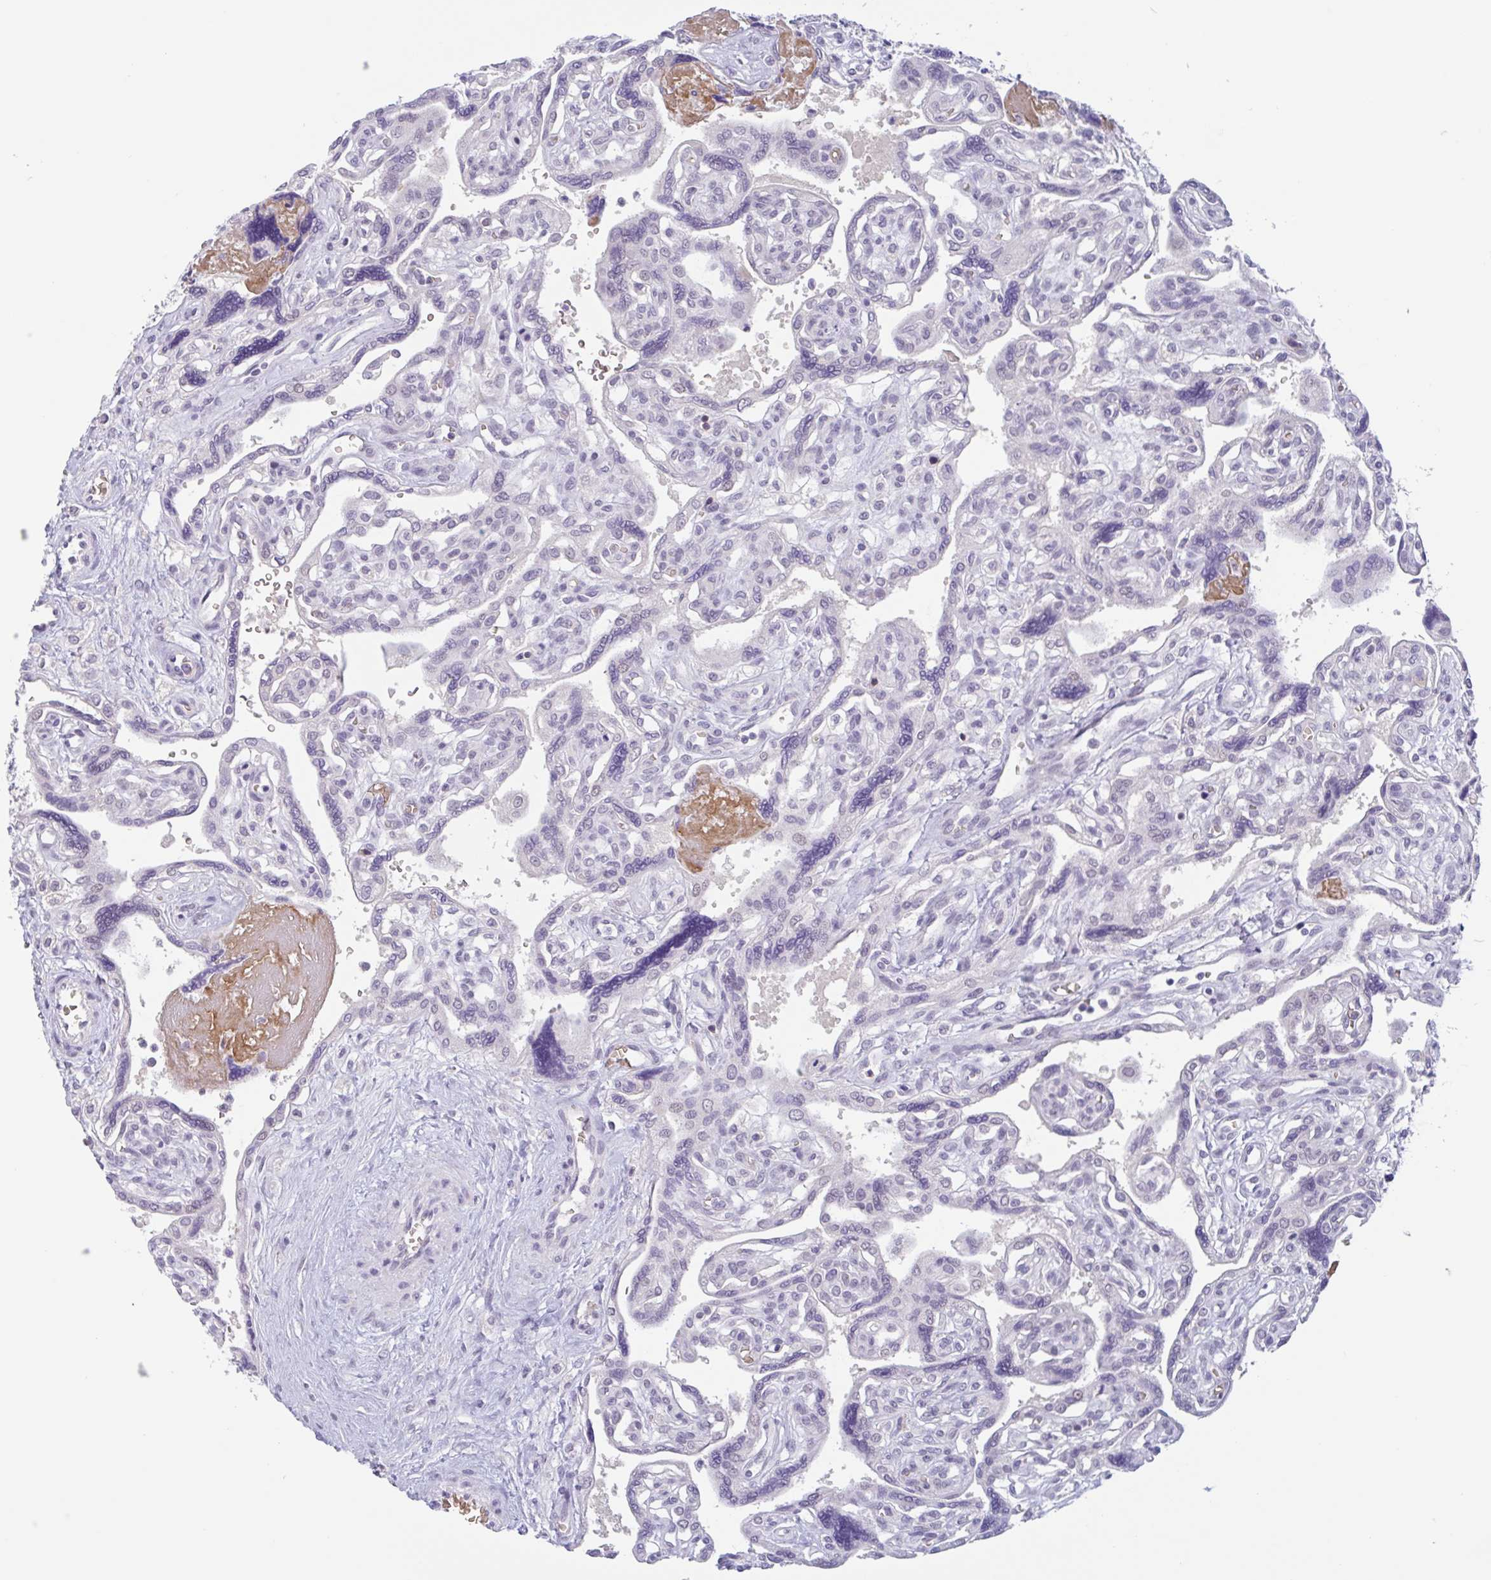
{"staining": {"intensity": "negative", "quantity": "none", "location": "none"}, "tissue": "placenta", "cell_type": "Trophoblastic cells", "image_type": "normal", "snomed": [{"axis": "morphology", "description": "Normal tissue, NOS"}, {"axis": "topography", "description": "Placenta"}], "caption": "A high-resolution image shows immunohistochemistry staining of normal placenta, which exhibits no significant staining in trophoblastic cells.", "gene": "RHAG", "patient": {"sex": "female", "age": 39}}